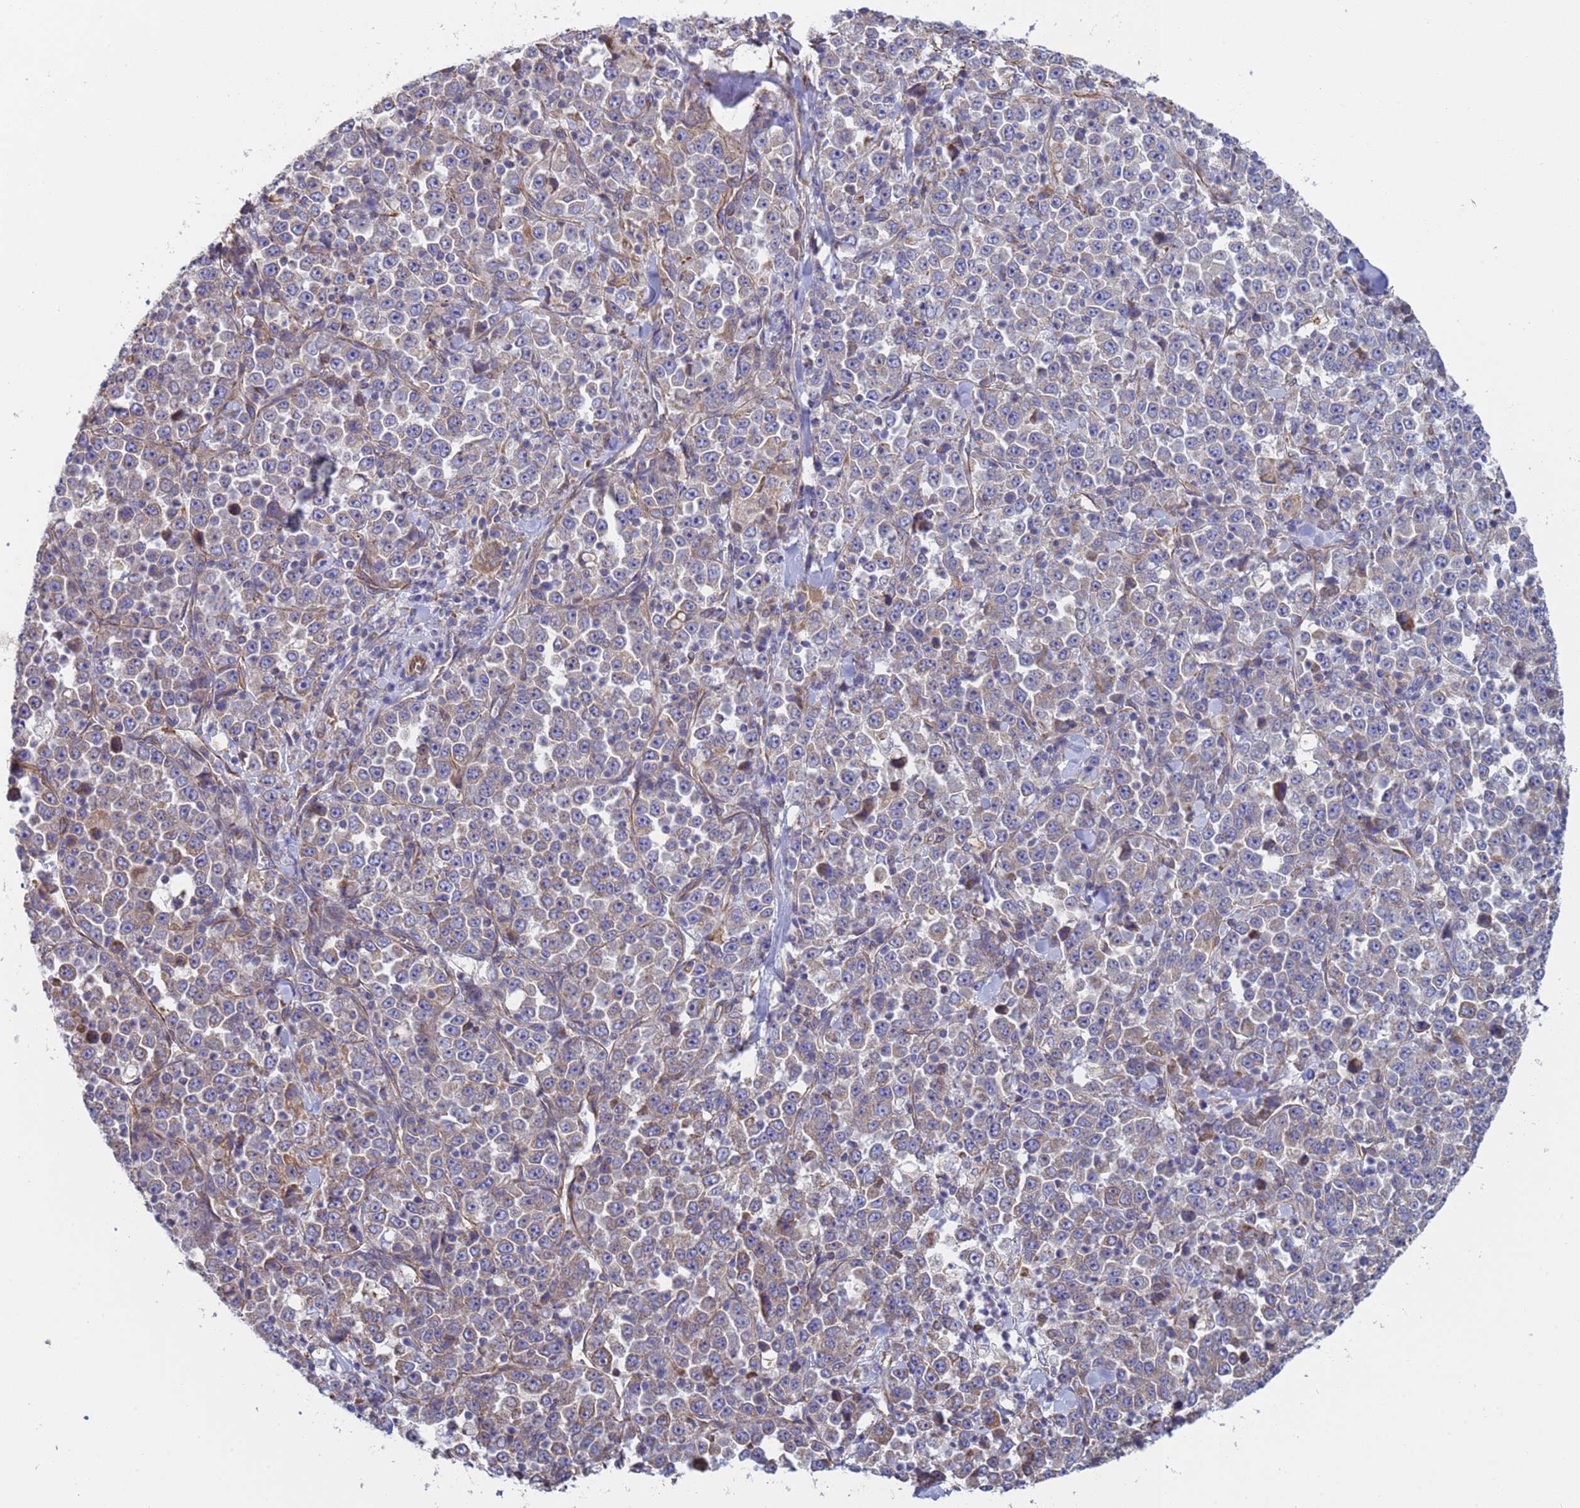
{"staining": {"intensity": "weak", "quantity": "<25%", "location": "cytoplasmic/membranous"}, "tissue": "stomach cancer", "cell_type": "Tumor cells", "image_type": "cancer", "snomed": [{"axis": "morphology", "description": "Normal tissue, NOS"}, {"axis": "morphology", "description": "Adenocarcinoma, NOS"}, {"axis": "topography", "description": "Stomach, upper"}, {"axis": "topography", "description": "Stomach"}], "caption": "Histopathology image shows no protein staining in tumor cells of stomach cancer tissue.", "gene": "NUDT12", "patient": {"sex": "male", "age": 59}}